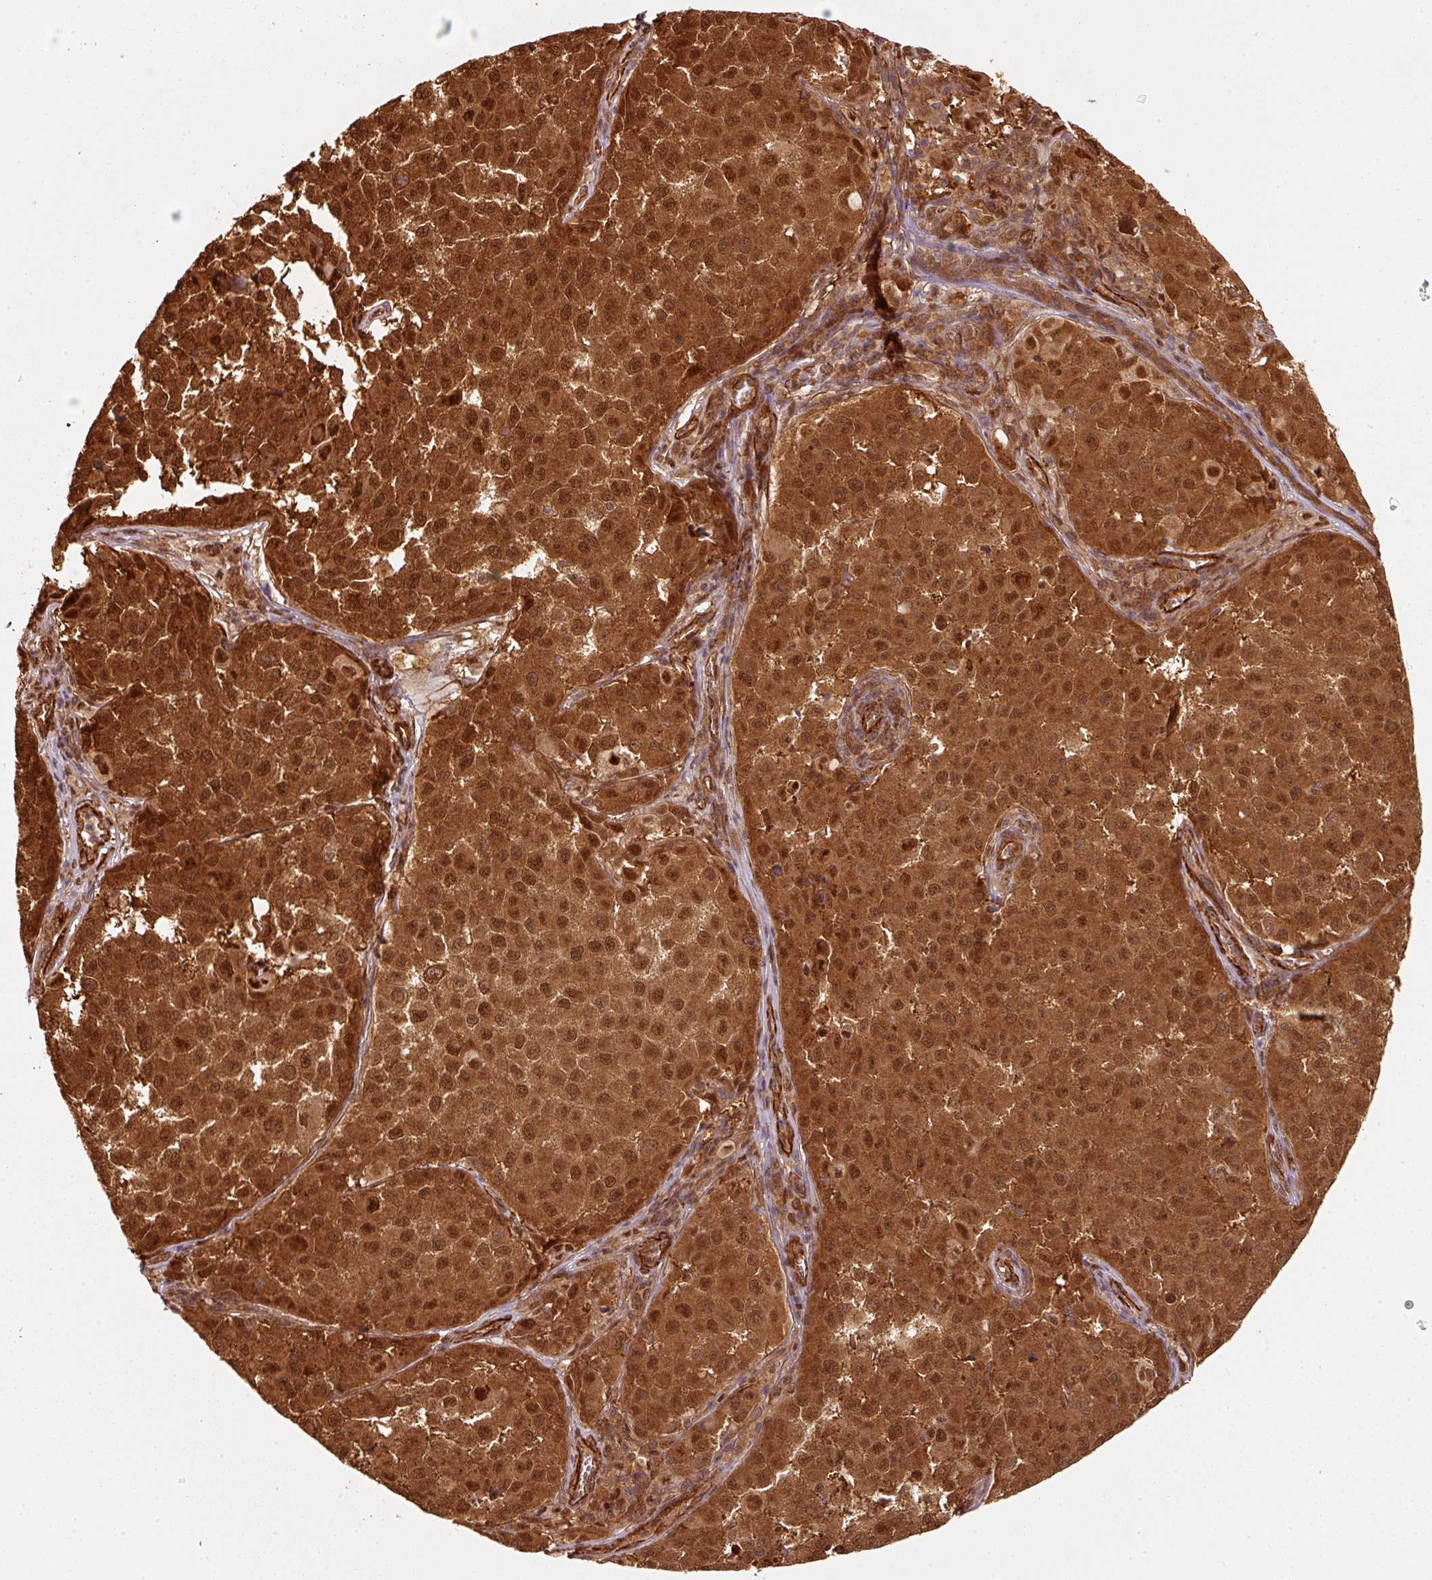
{"staining": {"intensity": "strong", "quantity": ">75%", "location": "cytoplasmic/membranous,nuclear"}, "tissue": "melanoma", "cell_type": "Tumor cells", "image_type": "cancer", "snomed": [{"axis": "morphology", "description": "Malignant melanoma, NOS"}, {"axis": "topography", "description": "Skin"}], "caption": "Brown immunohistochemical staining in human malignant melanoma displays strong cytoplasmic/membranous and nuclear positivity in about >75% of tumor cells. The protein is stained brown, and the nuclei are stained in blue (DAB (3,3'-diaminobenzidine) IHC with brightfield microscopy, high magnification).", "gene": "PSMD1", "patient": {"sex": "male", "age": 64}}